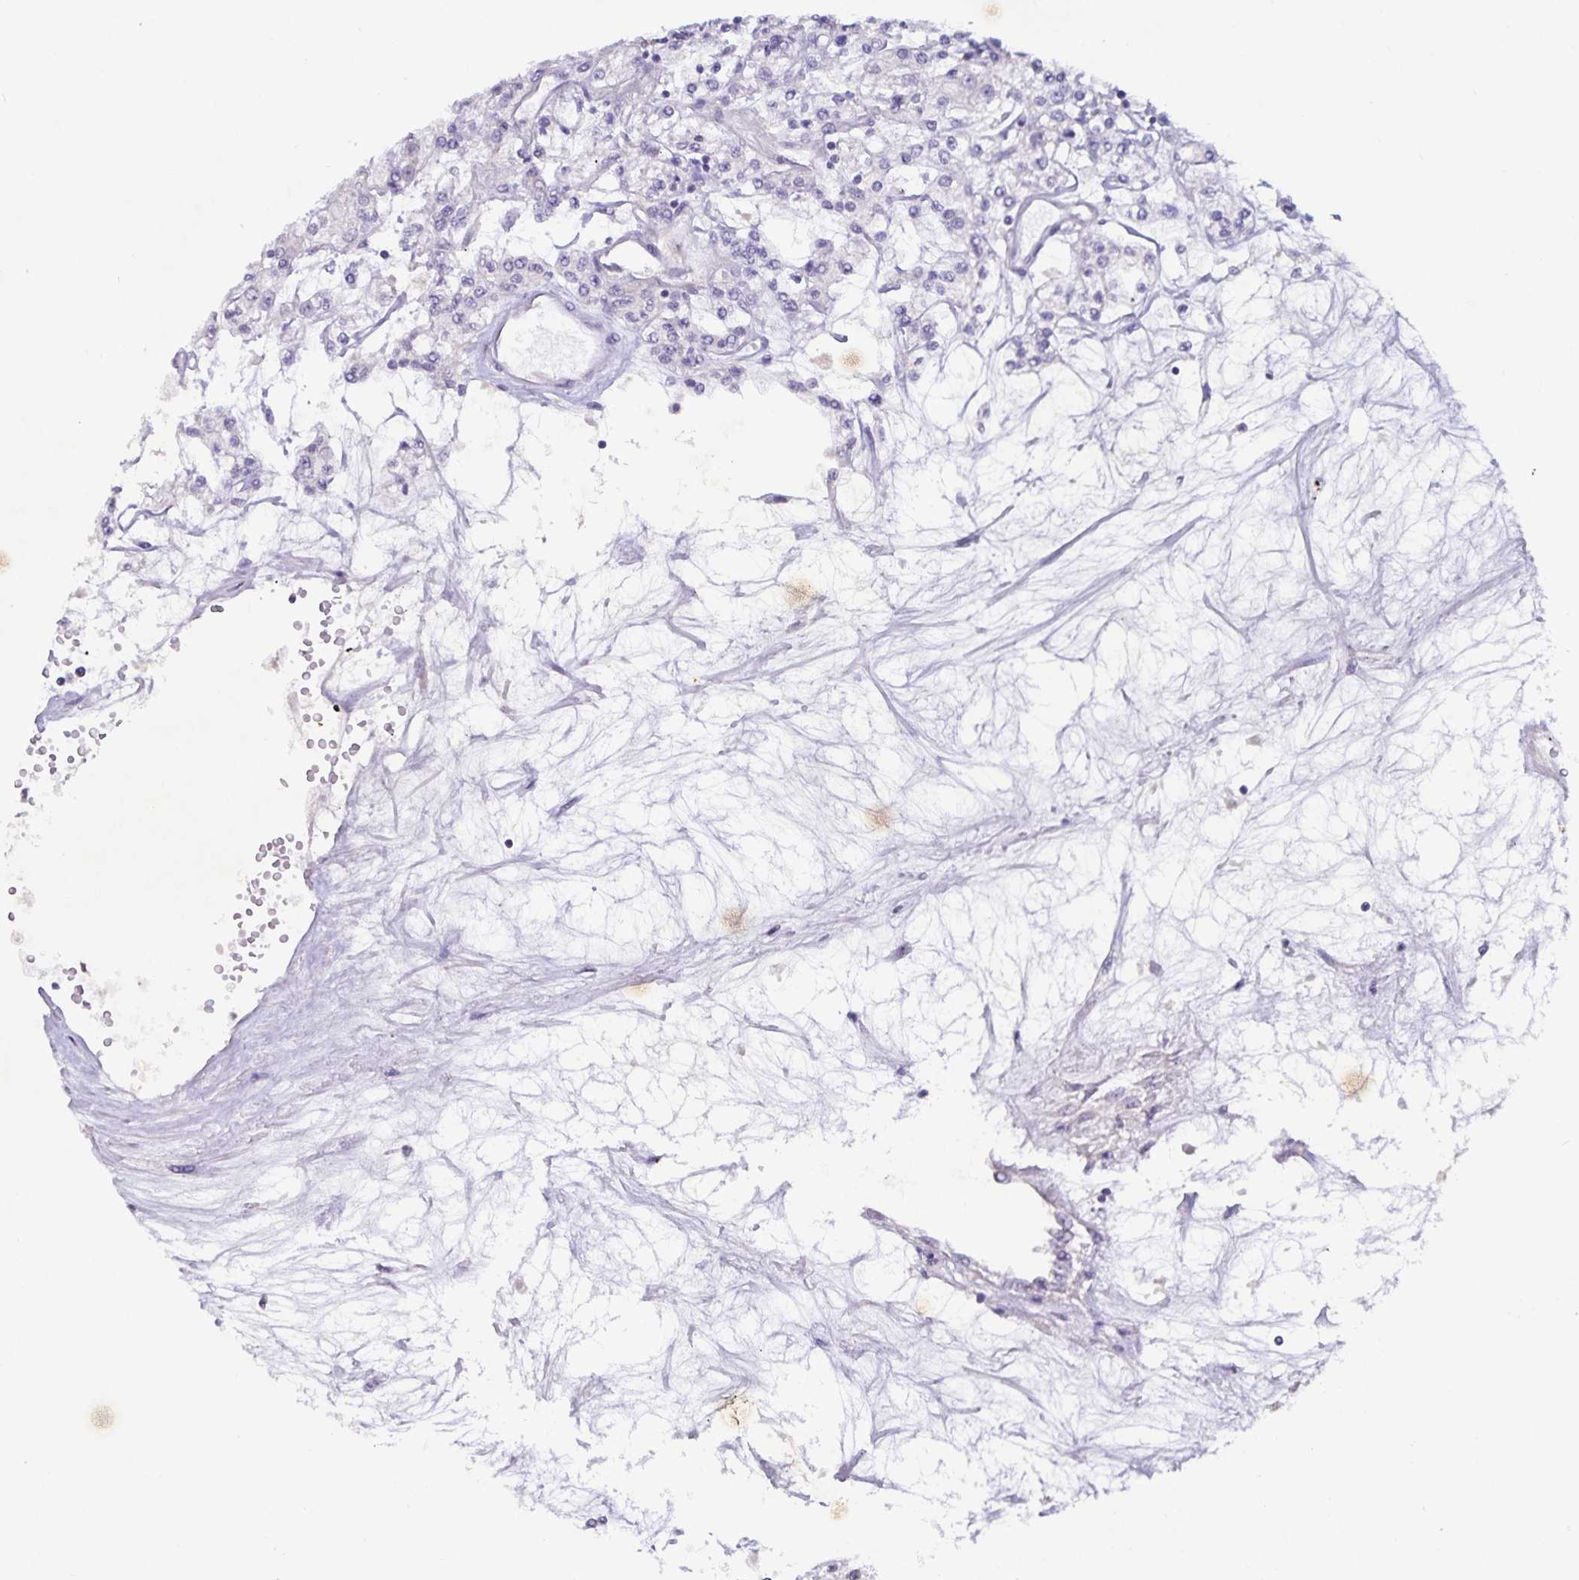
{"staining": {"intensity": "negative", "quantity": "none", "location": "none"}, "tissue": "renal cancer", "cell_type": "Tumor cells", "image_type": "cancer", "snomed": [{"axis": "morphology", "description": "Adenocarcinoma, NOS"}, {"axis": "topography", "description": "Kidney"}], "caption": "Protein analysis of renal cancer demonstrates no significant positivity in tumor cells. (Stains: DAB (3,3'-diaminobenzidine) immunohistochemistry (IHC) with hematoxylin counter stain, Microscopy: brightfield microscopy at high magnification).", "gene": "FAM120A", "patient": {"sex": "female", "age": 59}}